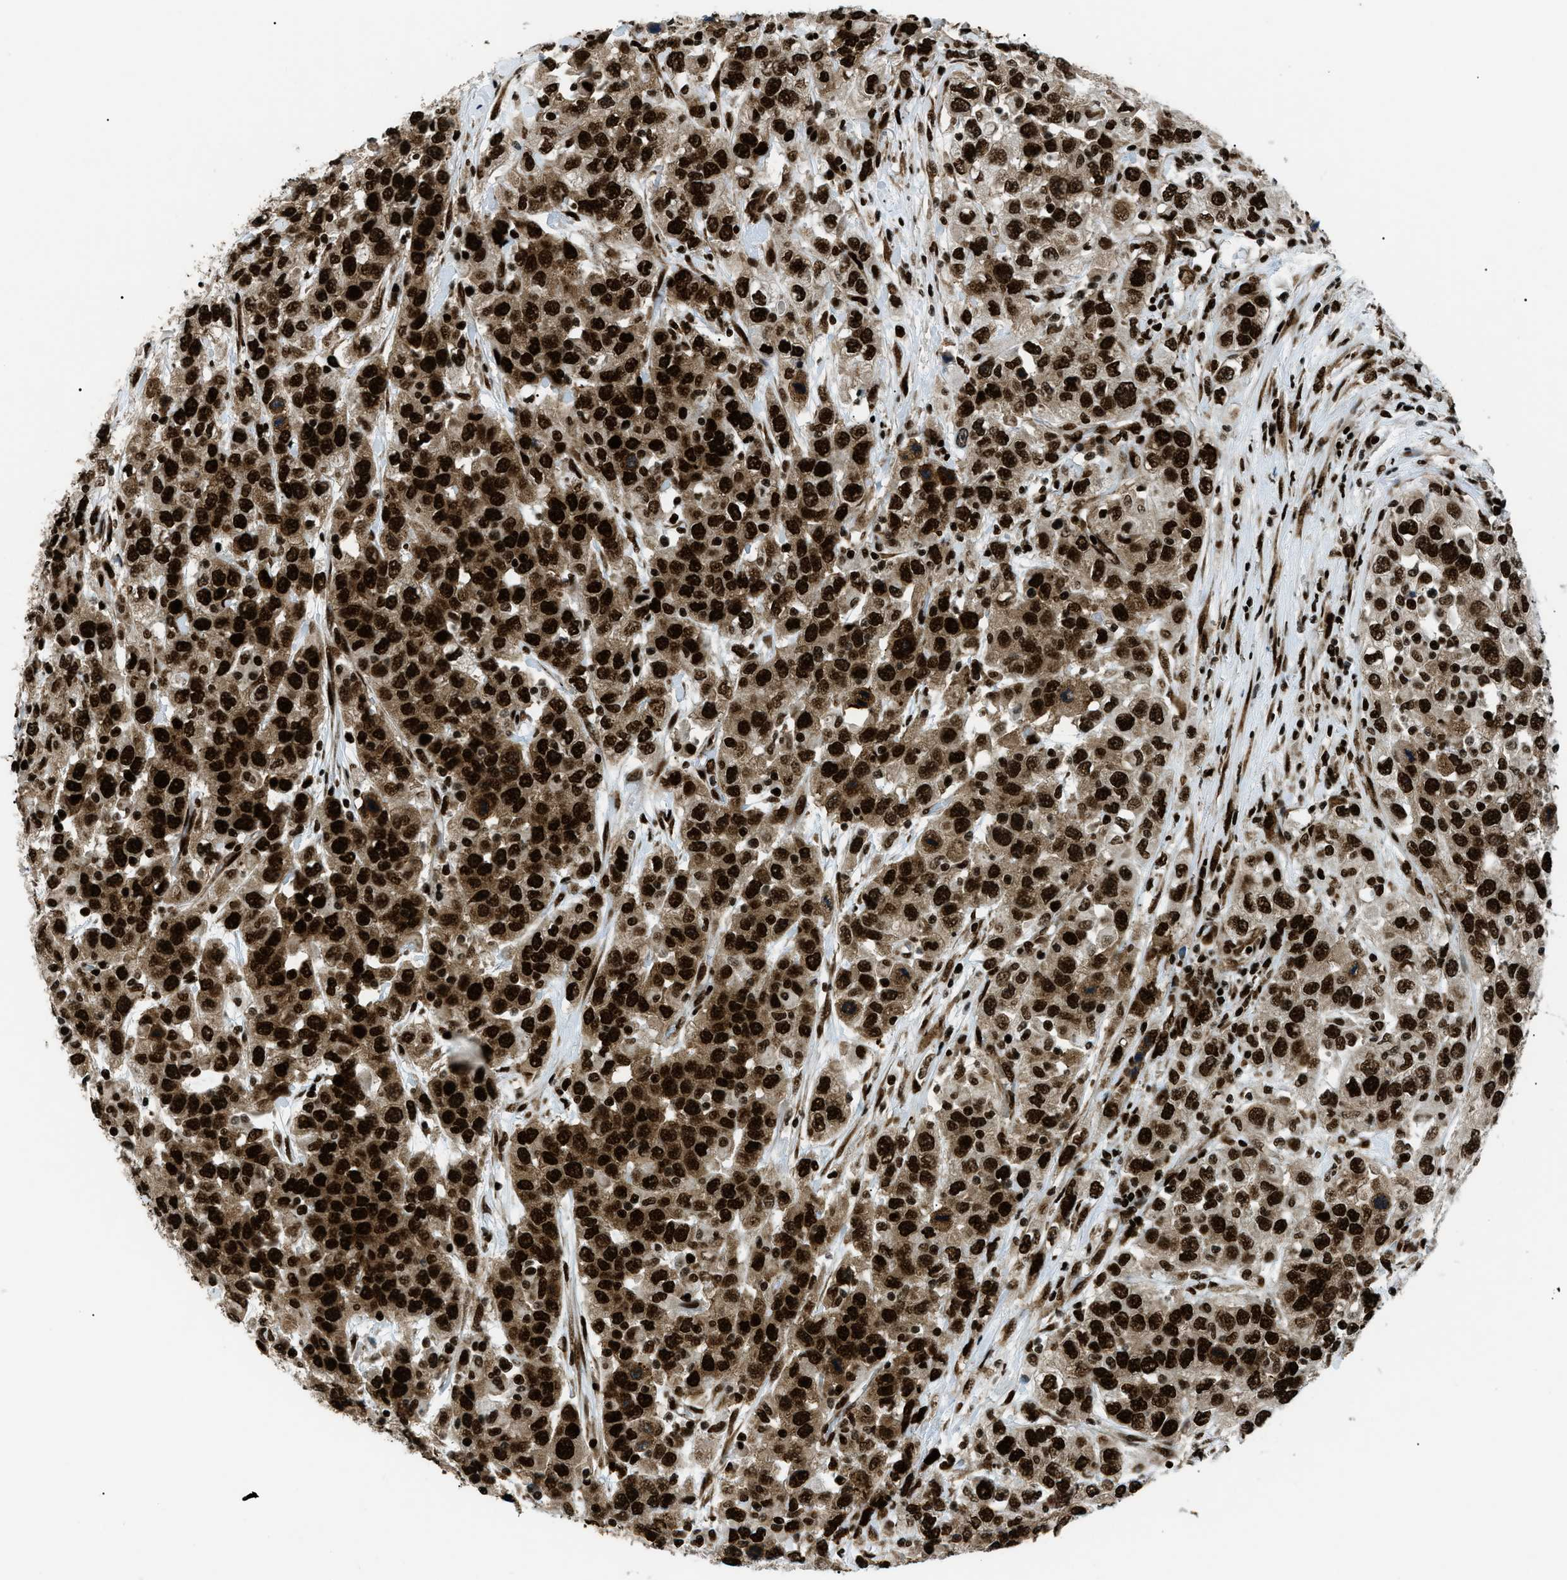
{"staining": {"intensity": "strong", "quantity": ">75%", "location": "cytoplasmic/membranous,nuclear"}, "tissue": "urothelial cancer", "cell_type": "Tumor cells", "image_type": "cancer", "snomed": [{"axis": "morphology", "description": "Urothelial carcinoma, High grade"}, {"axis": "topography", "description": "Urinary bladder"}], "caption": "Urothelial cancer stained with a protein marker reveals strong staining in tumor cells.", "gene": "HNRNPK", "patient": {"sex": "female", "age": 80}}